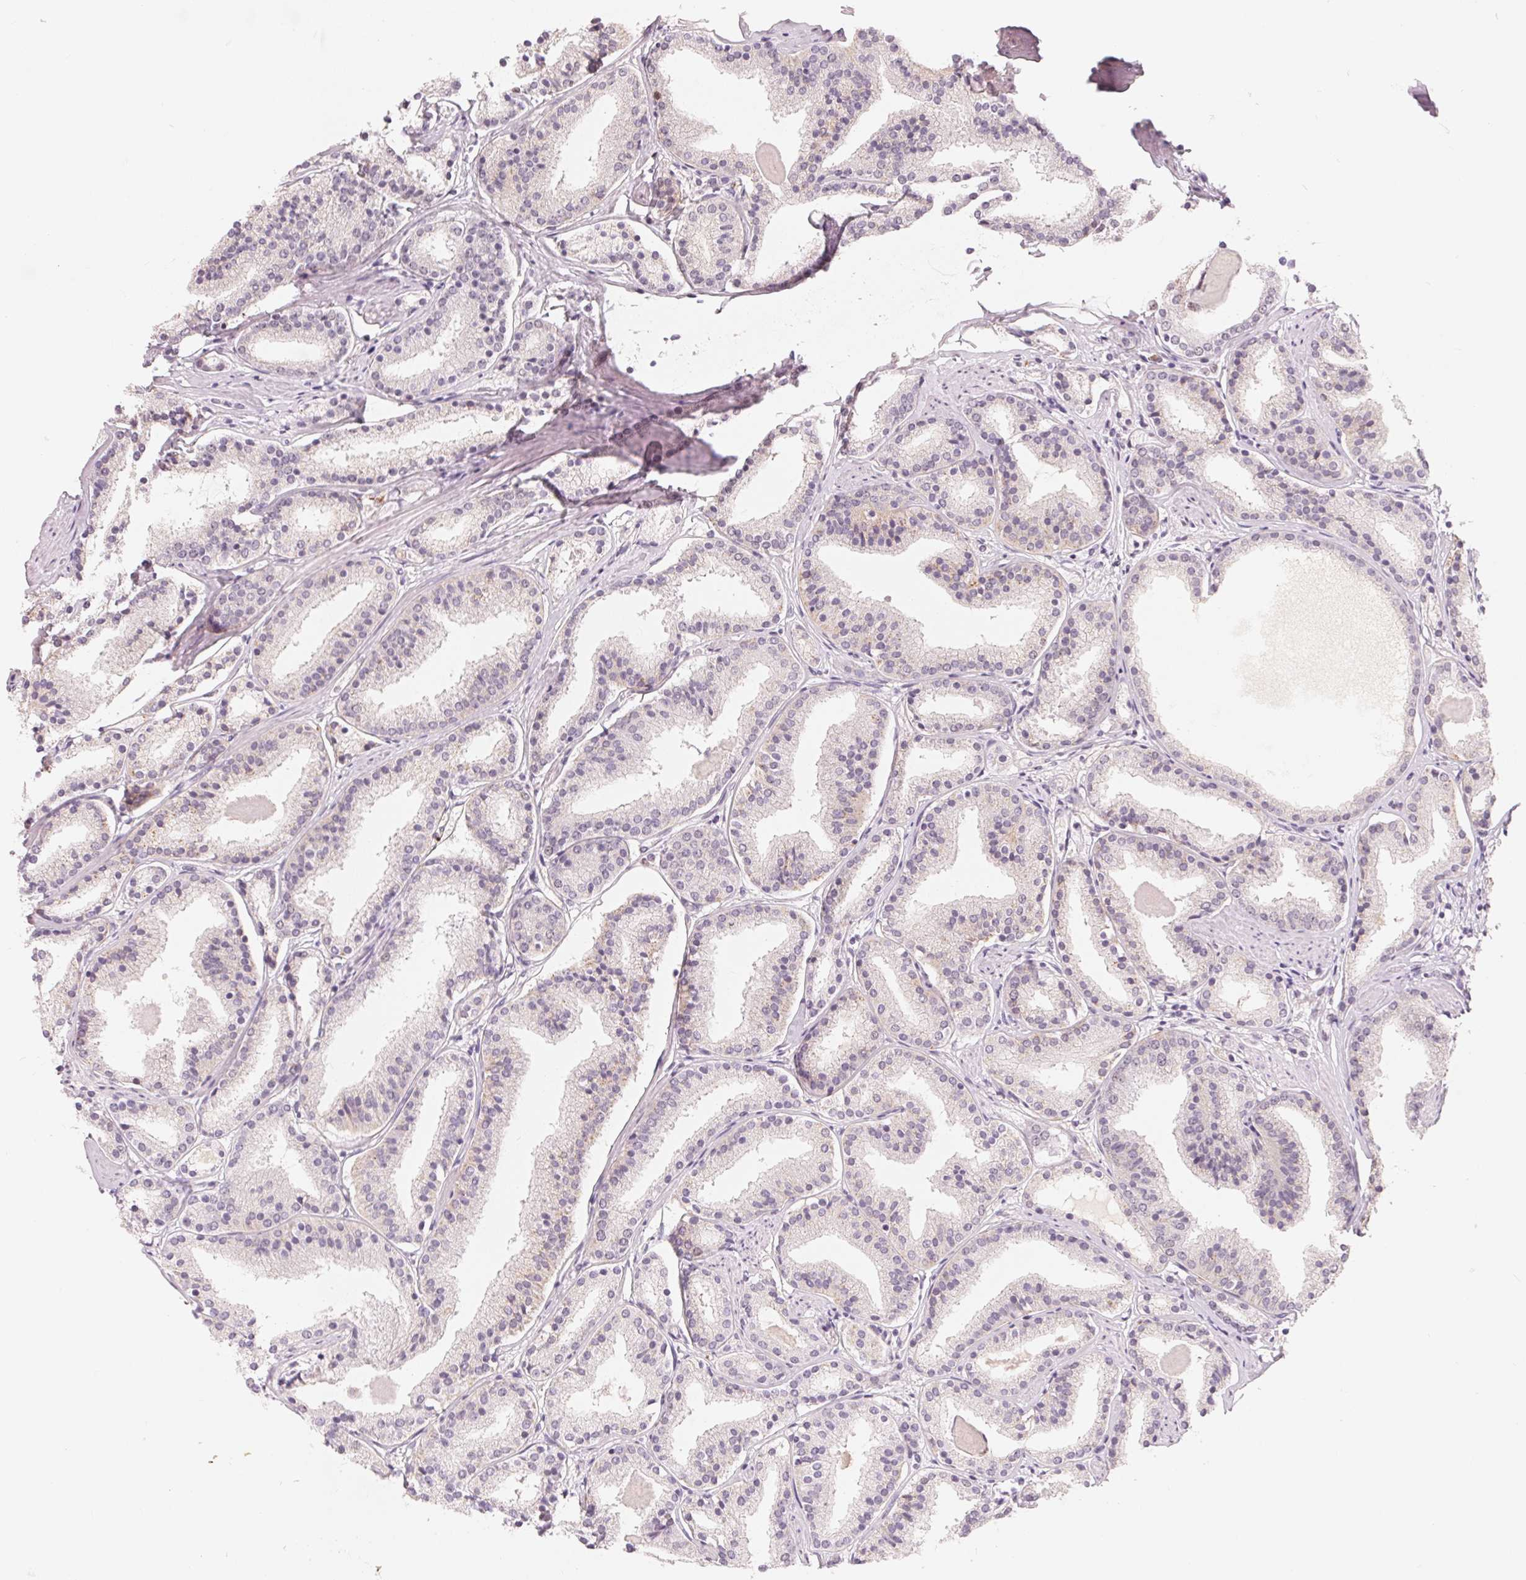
{"staining": {"intensity": "negative", "quantity": "none", "location": "none"}, "tissue": "prostate cancer", "cell_type": "Tumor cells", "image_type": "cancer", "snomed": [{"axis": "morphology", "description": "Adenocarcinoma, High grade"}, {"axis": "topography", "description": "Prostate"}], "caption": "Micrograph shows no significant protein positivity in tumor cells of high-grade adenocarcinoma (prostate).", "gene": "ARHGAP22", "patient": {"sex": "male", "age": 63}}